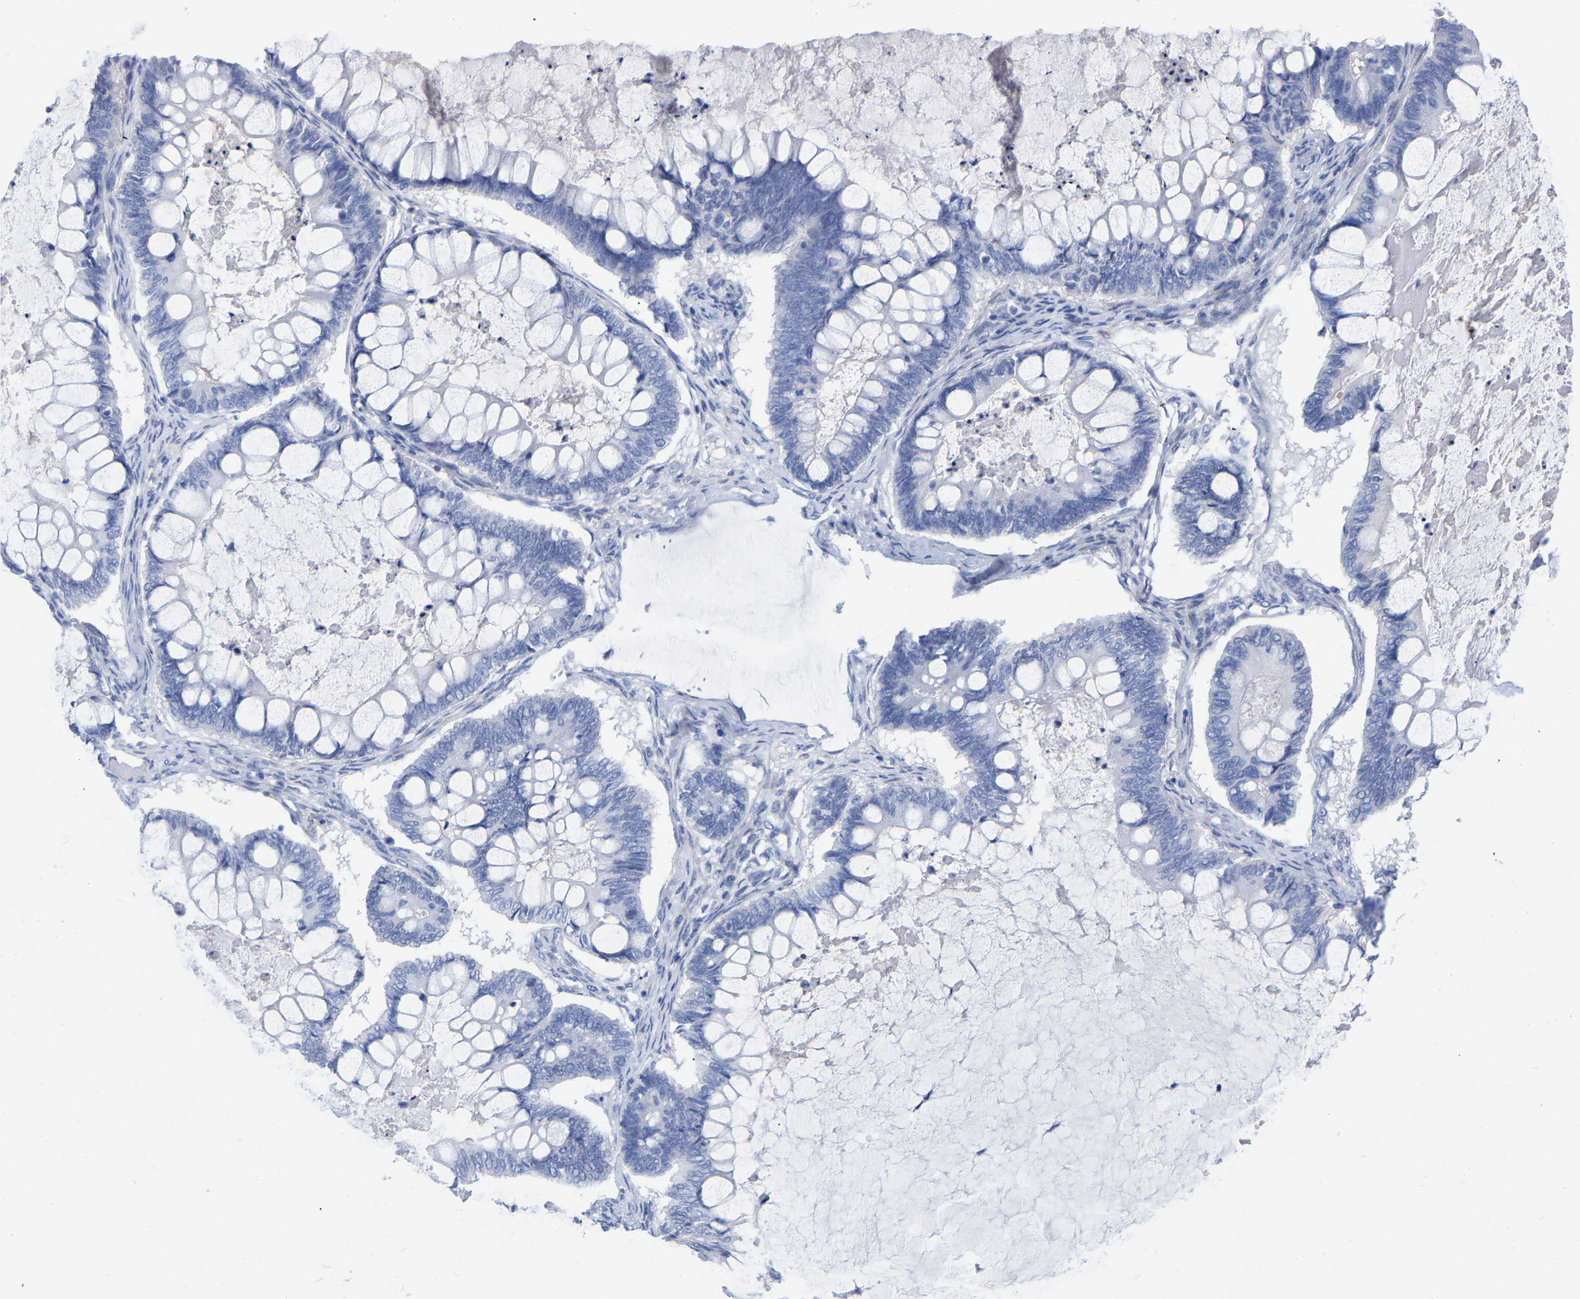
{"staining": {"intensity": "negative", "quantity": "none", "location": "none"}, "tissue": "ovarian cancer", "cell_type": "Tumor cells", "image_type": "cancer", "snomed": [{"axis": "morphology", "description": "Cystadenocarcinoma, mucinous, NOS"}, {"axis": "topography", "description": "Ovary"}], "caption": "Protein analysis of mucinous cystadenocarcinoma (ovarian) reveals no significant staining in tumor cells. (DAB immunohistochemistry (IHC), high magnification).", "gene": "HAPLN1", "patient": {"sex": "female", "age": 61}}